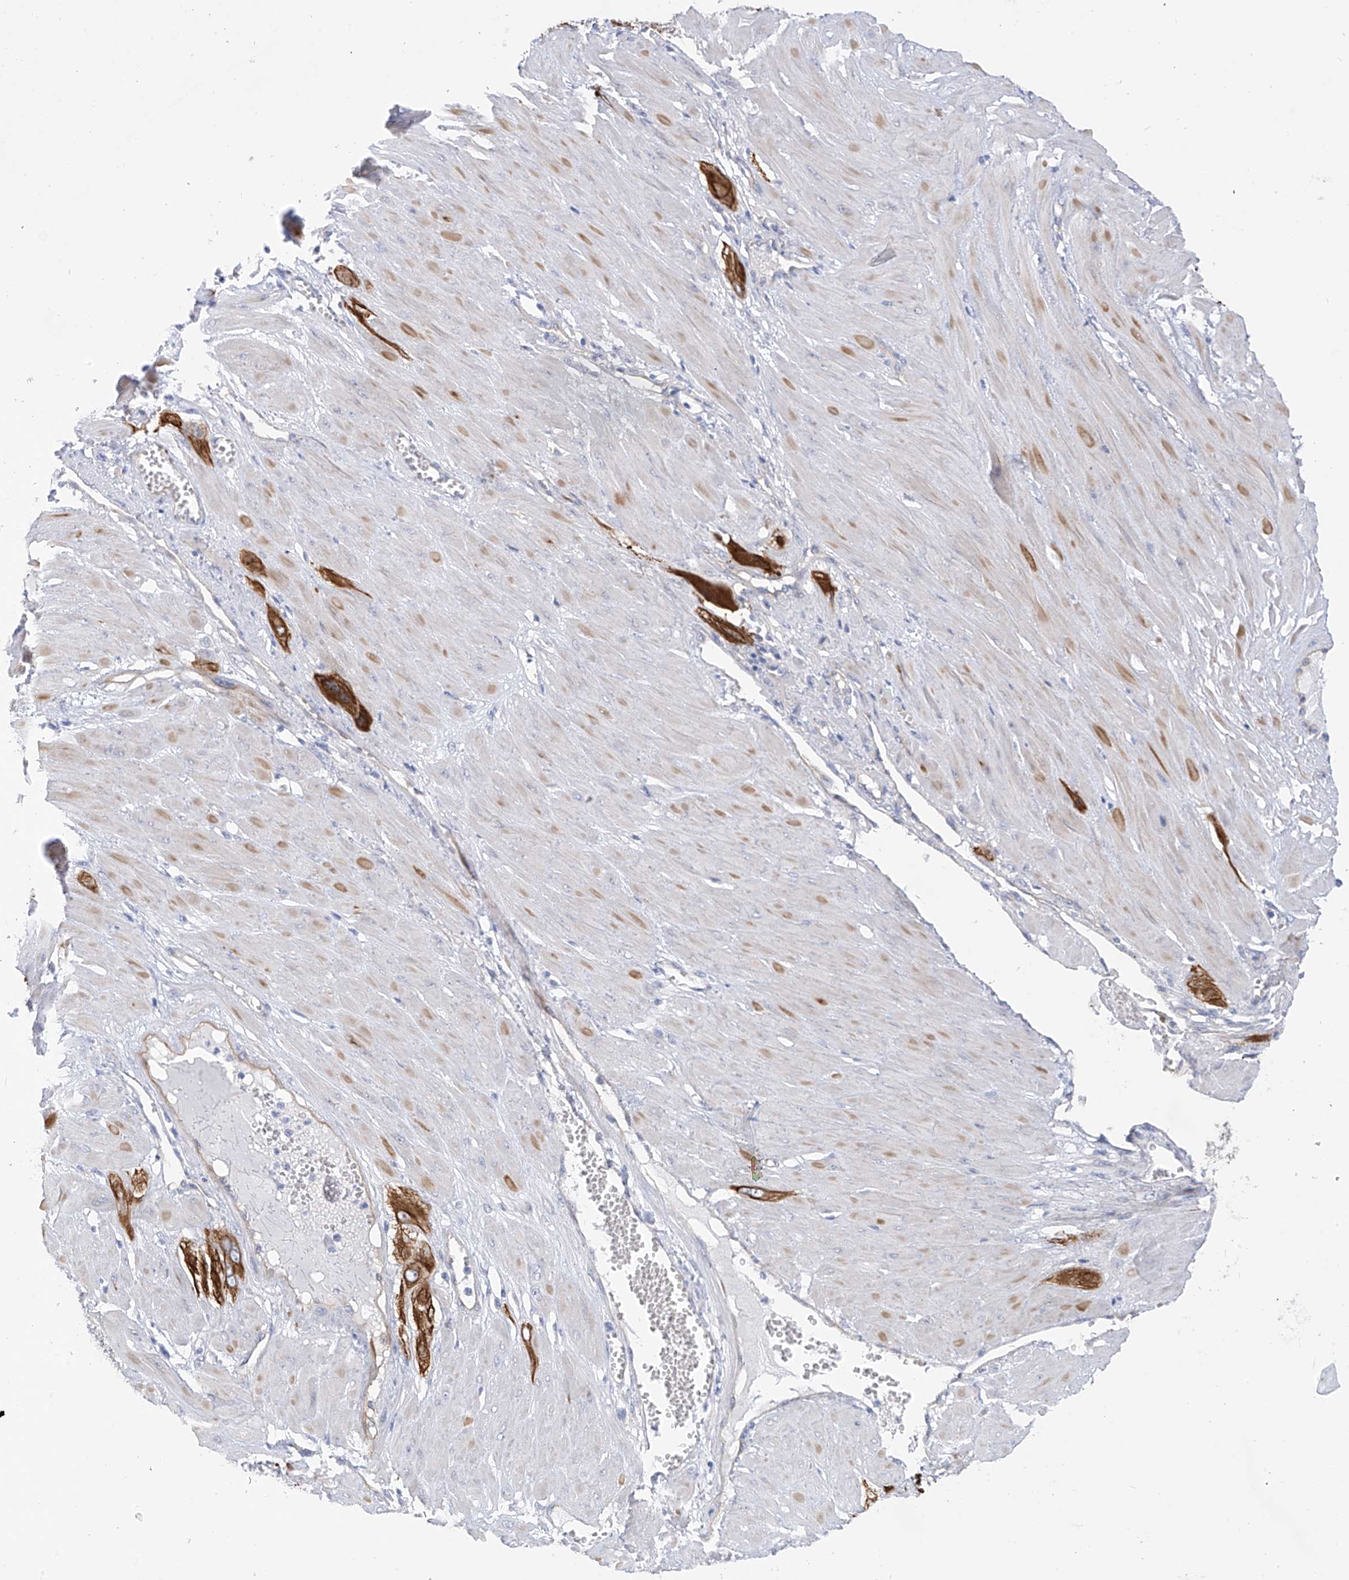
{"staining": {"intensity": "strong", "quantity": ">75%", "location": "cytoplasmic/membranous"}, "tissue": "cervical cancer", "cell_type": "Tumor cells", "image_type": "cancer", "snomed": [{"axis": "morphology", "description": "Squamous cell carcinoma, NOS"}, {"axis": "topography", "description": "Cervix"}], "caption": "Approximately >75% of tumor cells in cervical squamous cell carcinoma display strong cytoplasmic/membranous protein staining as visualized by brown immunohistochemical staining.", "gene": "PIK3C2B", "patient": {"sex": "female", "age": 34}}